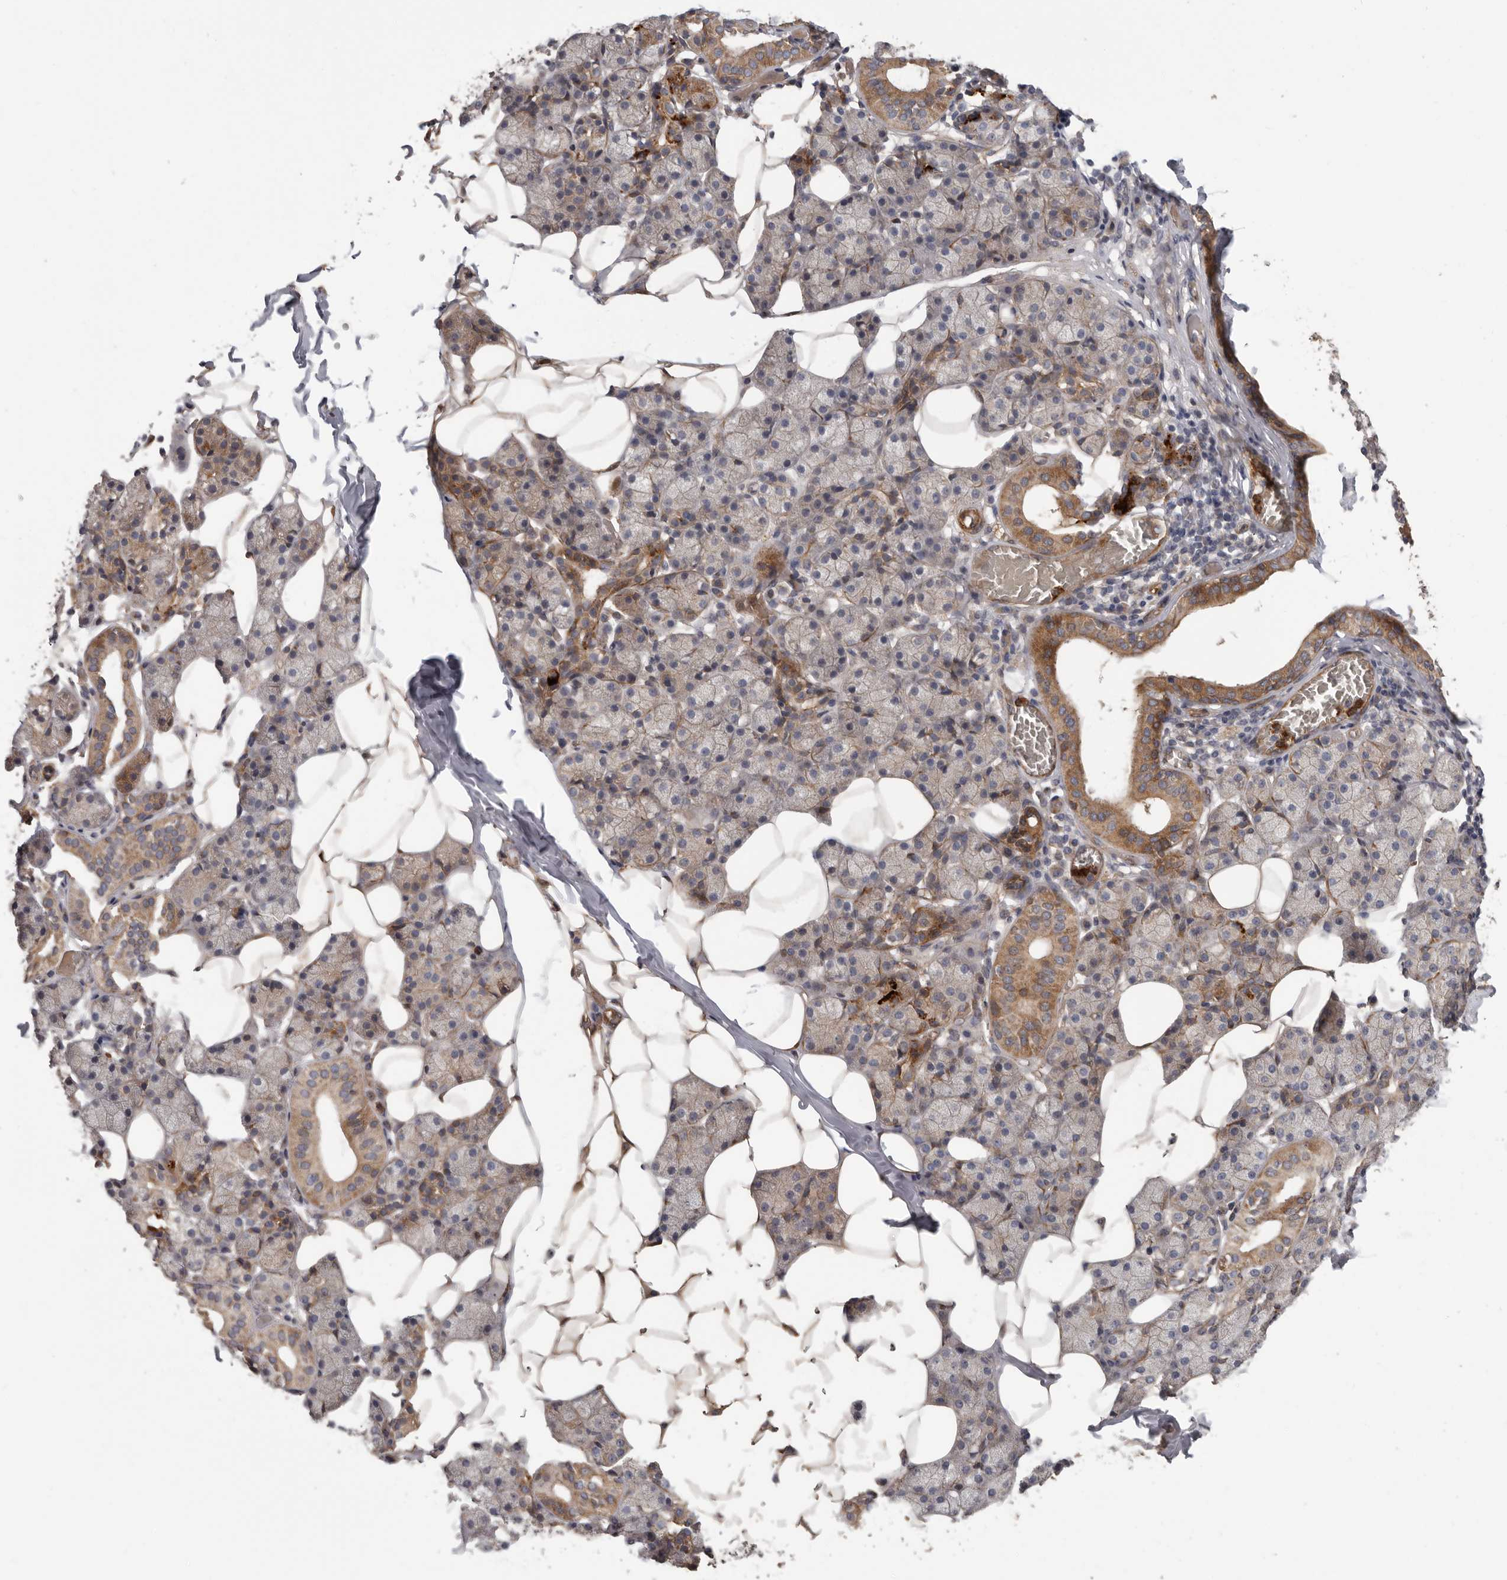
{"staining": {"intensity": "moderate", "quantity": "25%-75%", "location": "cytoplasmic/membranous"}, "tissue": "salivary gland", "cell_type": "Glandular cells", "image_type": "normal", "snomed": [{"axis": "morphology", "description": "Normal tissue, NOS"}, {"axis": "topography", "description": "Salivary gland"}], "caption": "Glandular cells display medium levels of moderate cytoplasmic/membranous positivity in approximately 25%-75% of cells in benign salivary gland. The protein is shown in brown color, while the nuclei are stained blue.", "gene": "ARHGEF5", "patient": {"sex": "female", "age": 33}}